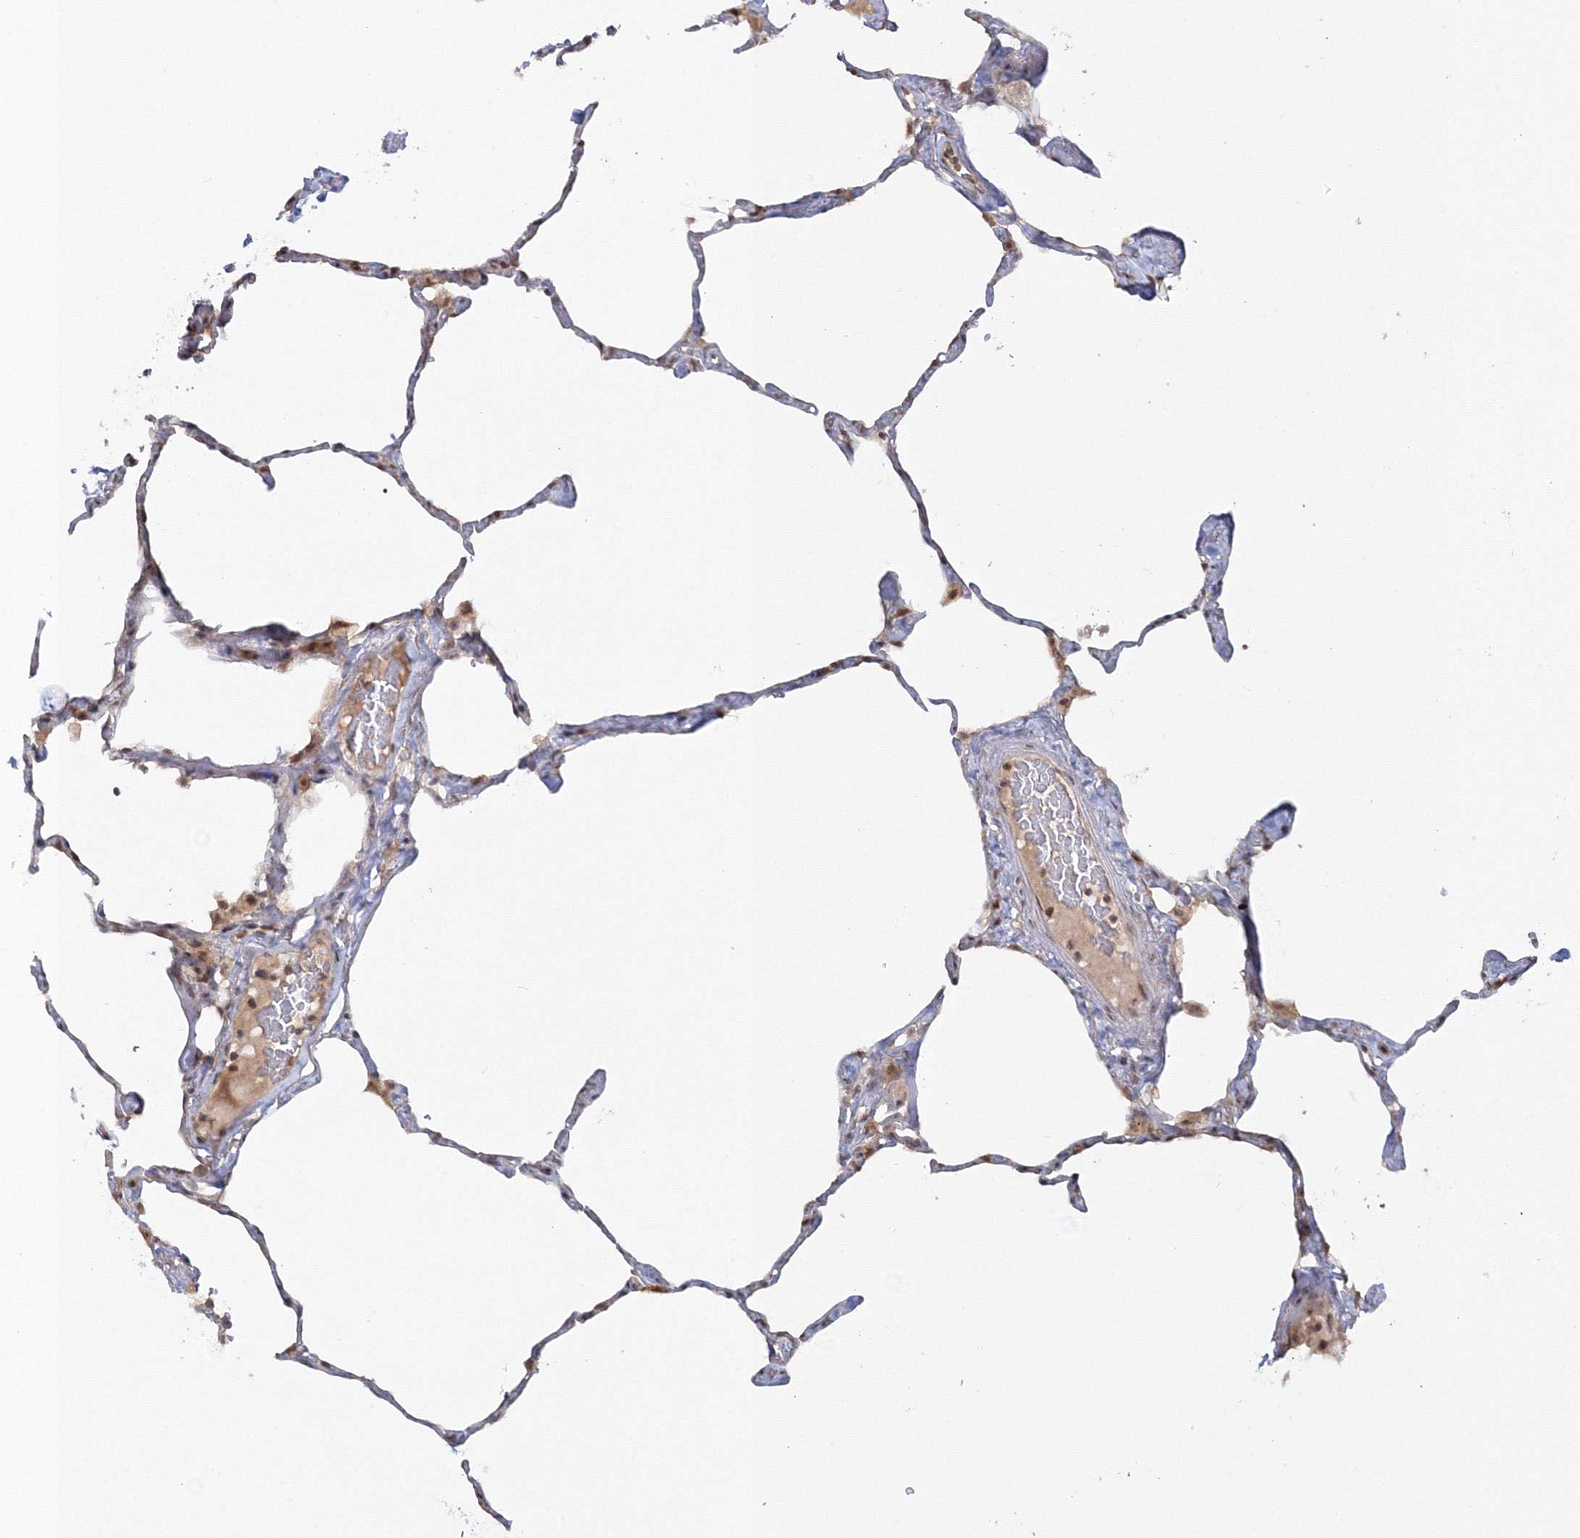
{"staining": {"intensity": "moderate", "quantity": "25%-75%", "location": "cytoplasmic/membranous"}, "tissue": "lung", "cell_type": "Alveolar cells", "image_type": "normal", "snomed": [{"axis": "morphology", "description": "Normal tissue, NOS"}, {"axis": "topography", "description": "Lung"}], "caption": "This is an image of IHC staining of benign lung, which shows moderate positivity in the cytoplasmic/membranous of alveolar cells.", "gene": "ZFAND6", "patient": {"sex": "male", "age": 65}}